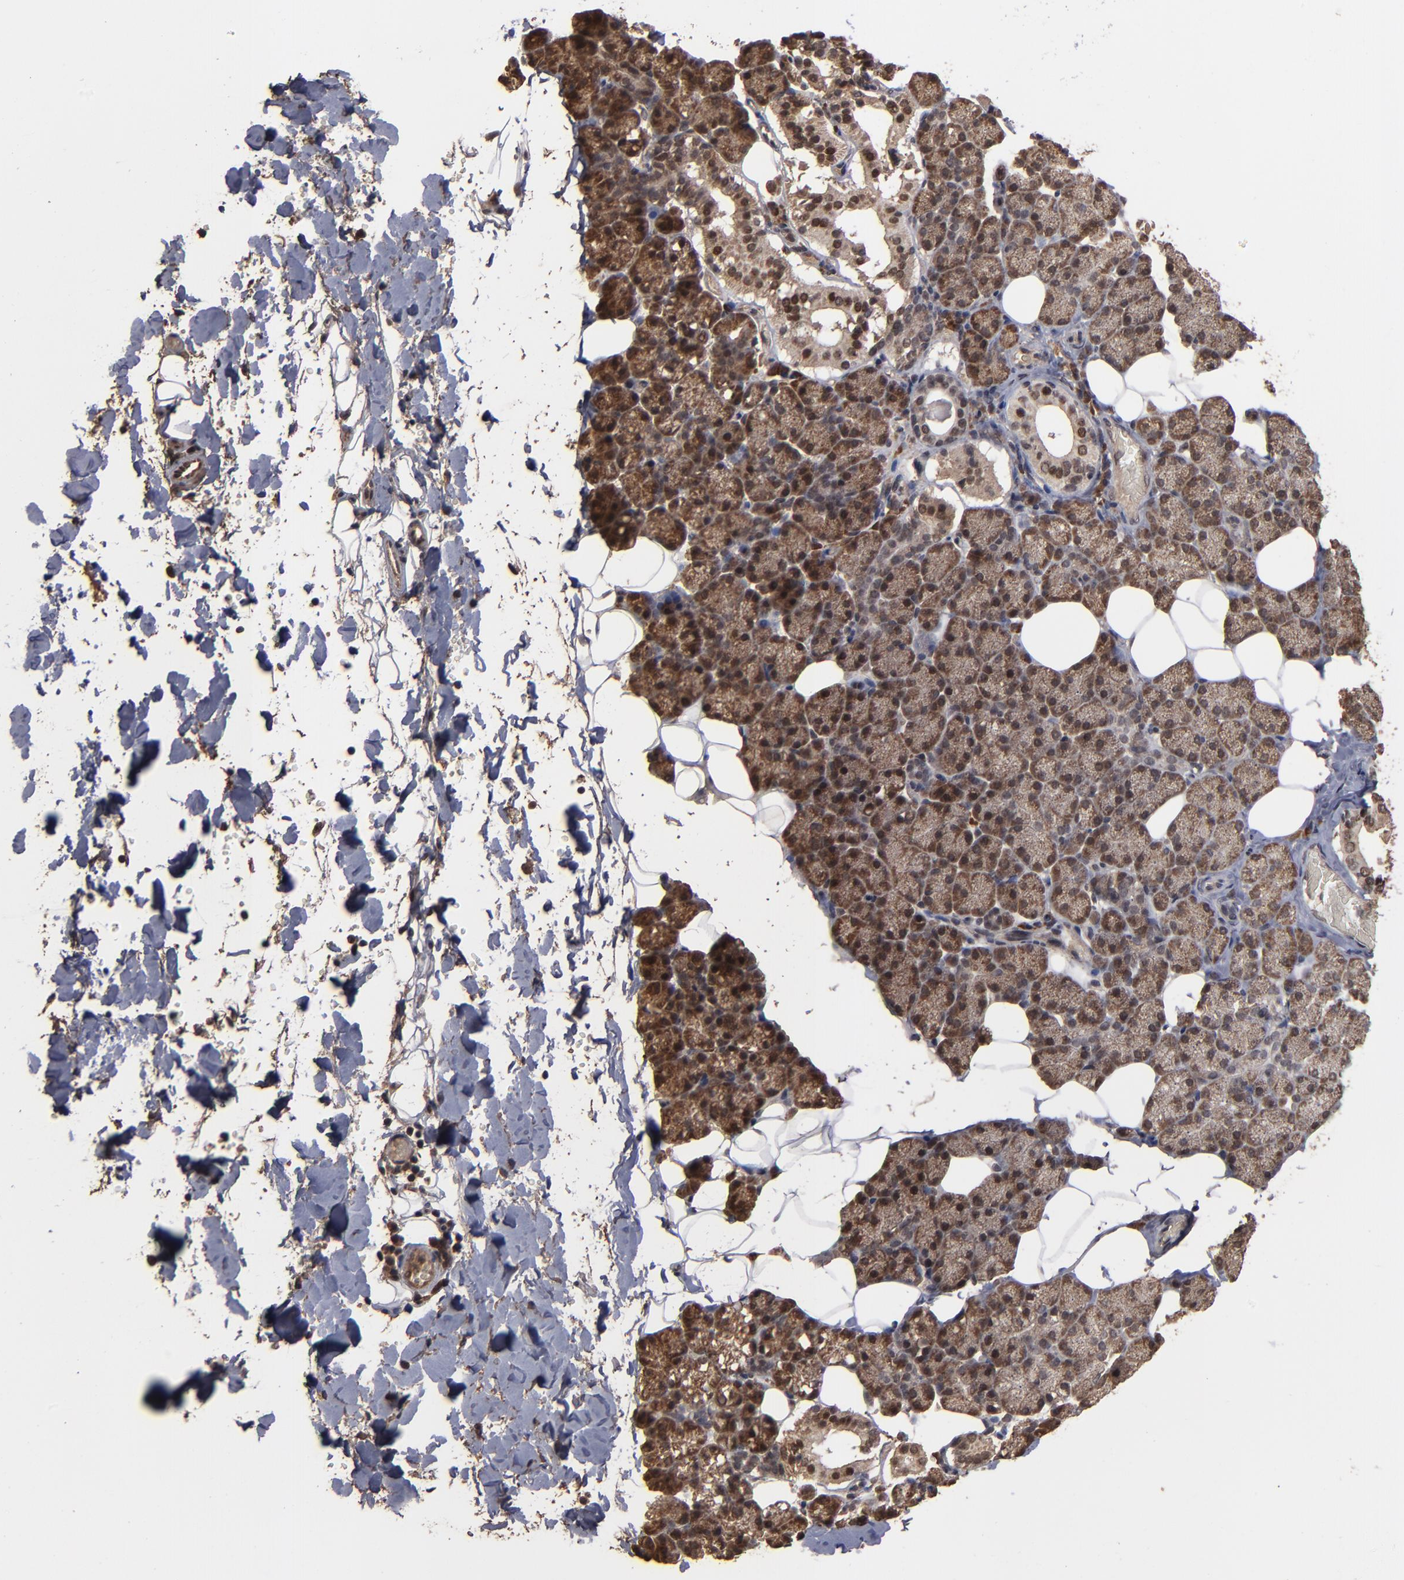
{"staining": {"intensity": "strong", "quantity": ">75%", "location": "cytoplasmic/membranous,nuclear"}, "tissue": "salivary gland", "cell_type": "Glandular cells", "image_type": "normal", "snomed": [{"axis": "morphology", "description": "Normal tissue, NOS"}, {"axis": "topography", "description": "Lymph node"}, {"axis": "topography", "description": "Salivary gland"}], "caption": "Immunohistochemistry (IHC) (DAB) staining of unremarkable human salivary gland exhibits strong cytoplasmic/membranous,nuclear protein staining in about >75% of glandular cells.", "gene": "NXF2B", "patient": {"sex": "male", "age": 8}}